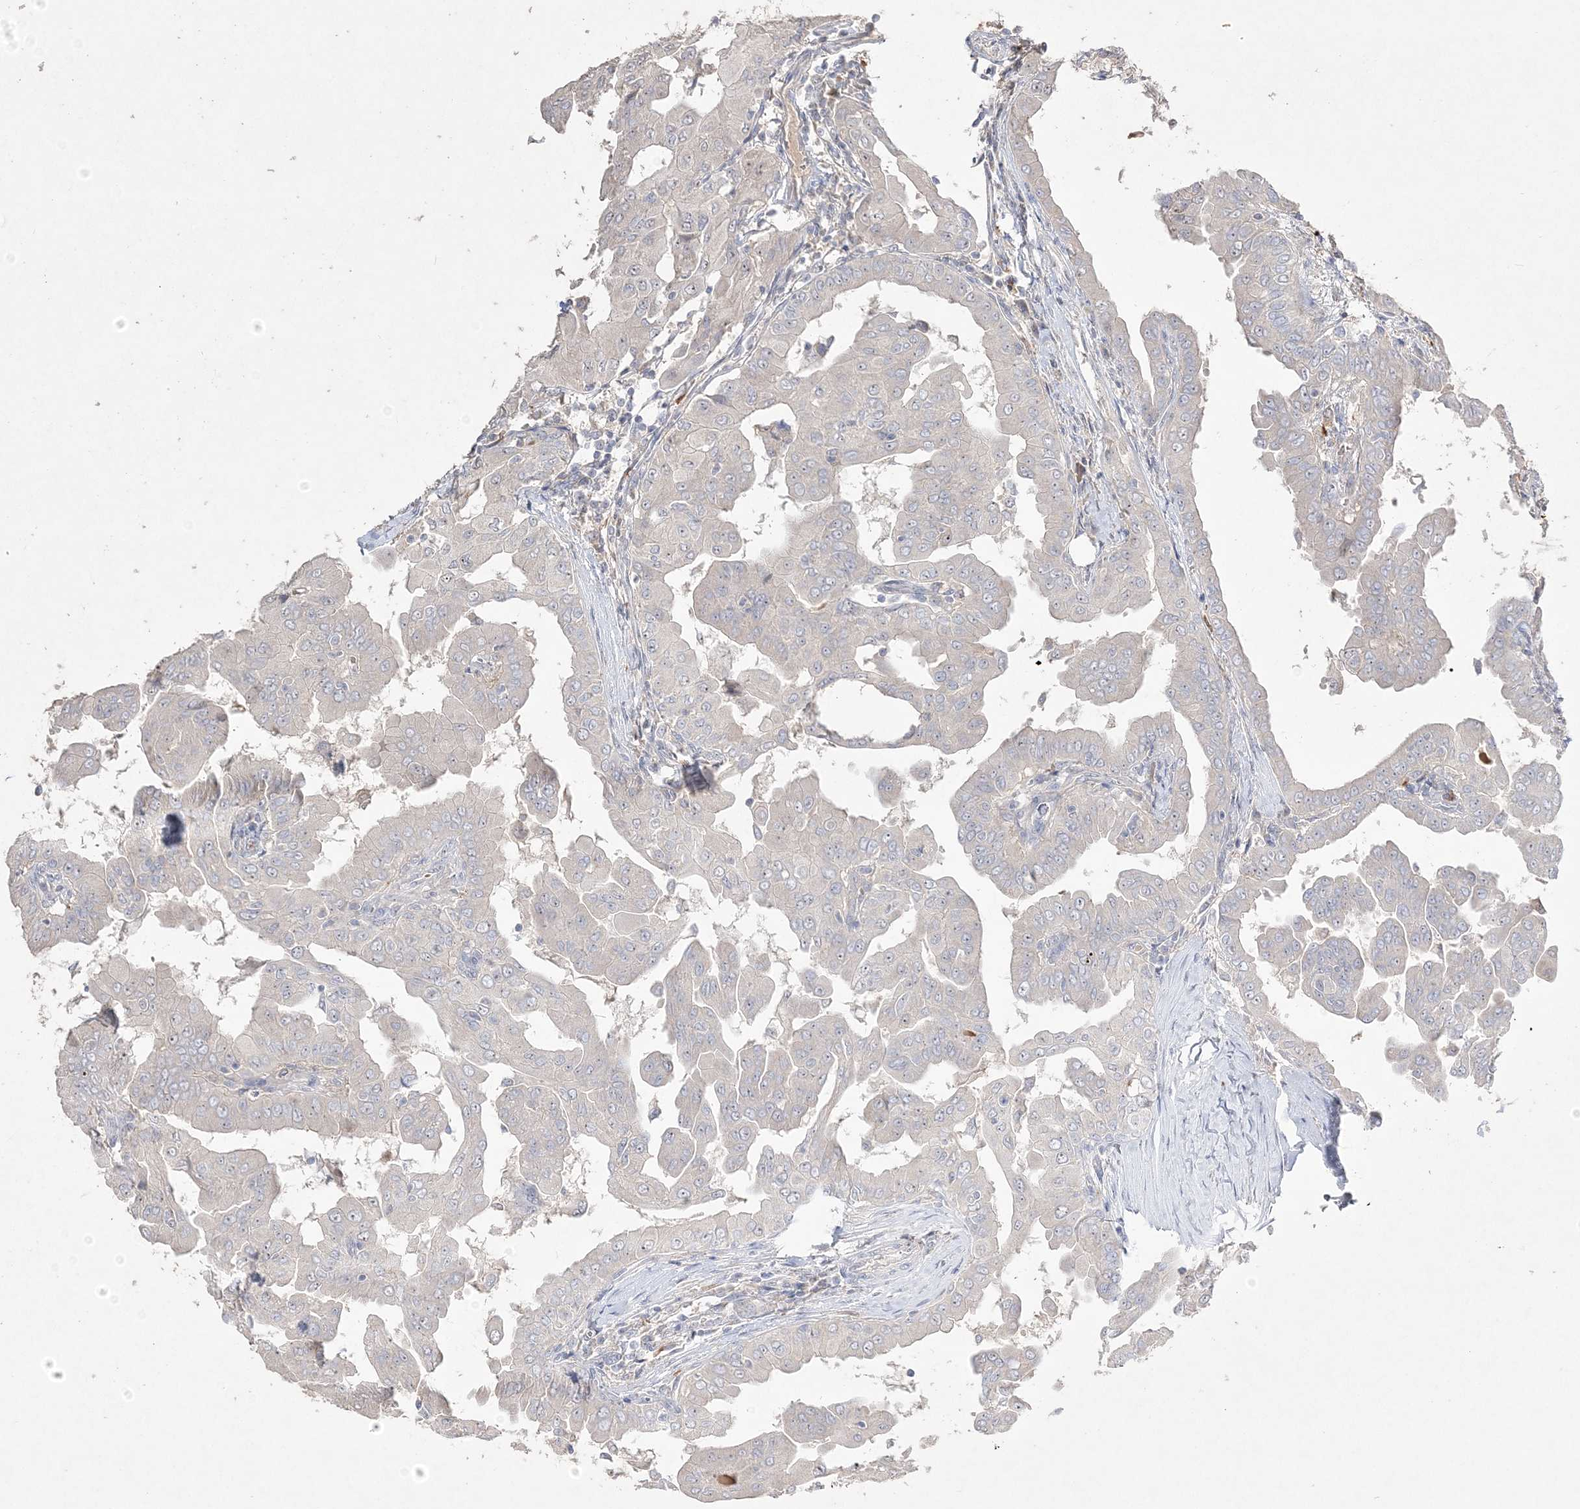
{"staining": {"intensity": "negative", "quantity": "none", "location": "none"}, "tissue": "thyroid cancer", "cell_type": "Tumor cells", "image_type": "cancer", "snomed": [{"axis": "morphology", "description": "Papillary adenocarcinoma, NOS"}, {"axis": "topography", "description": "Thyroid gland"}], "caption": "Thyroid cancer stained for a protein using immunohistochemistry displays no staining tumor cells.", "gene": "NOP16", "patient": {"sex": "male", "age": 33}}